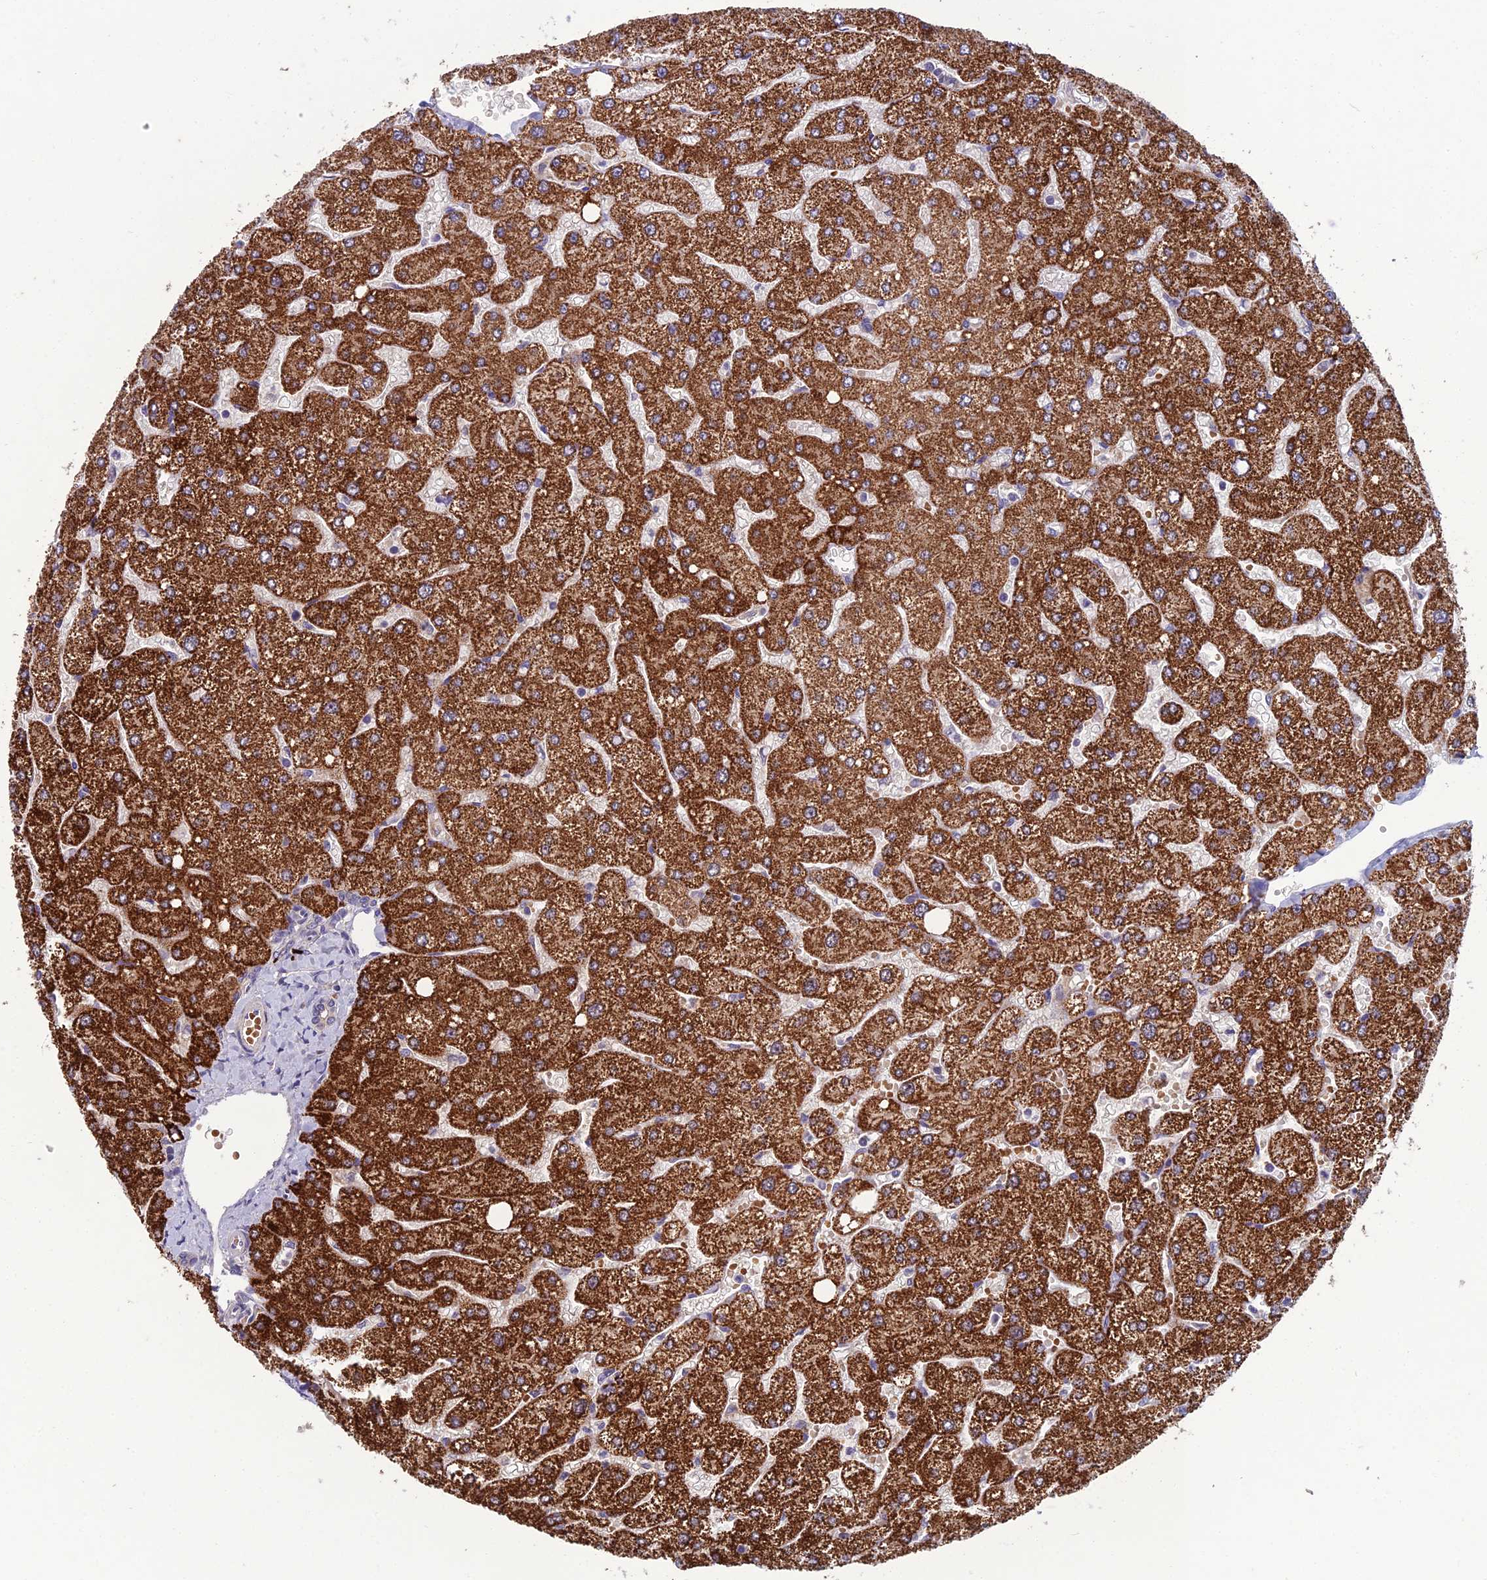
{"staining": {"intensity": "negative", "quantity": "none", "location": "none"}, "tissue": "liver", "cell_type": "Cholangiocytes", "image_type": "normal", "snomed": [{"axis": "morphology", "description": "Normal tissue, NOS"}, {"axis": "topography", "description": "Liver"}], "caption": "This is an immunohistochemistry (IHC) image of unremarkable liver. There is no expression in cholangiocytes.", "gene": "GIPC1", "patient": {"sex": "male", "age": 55}}